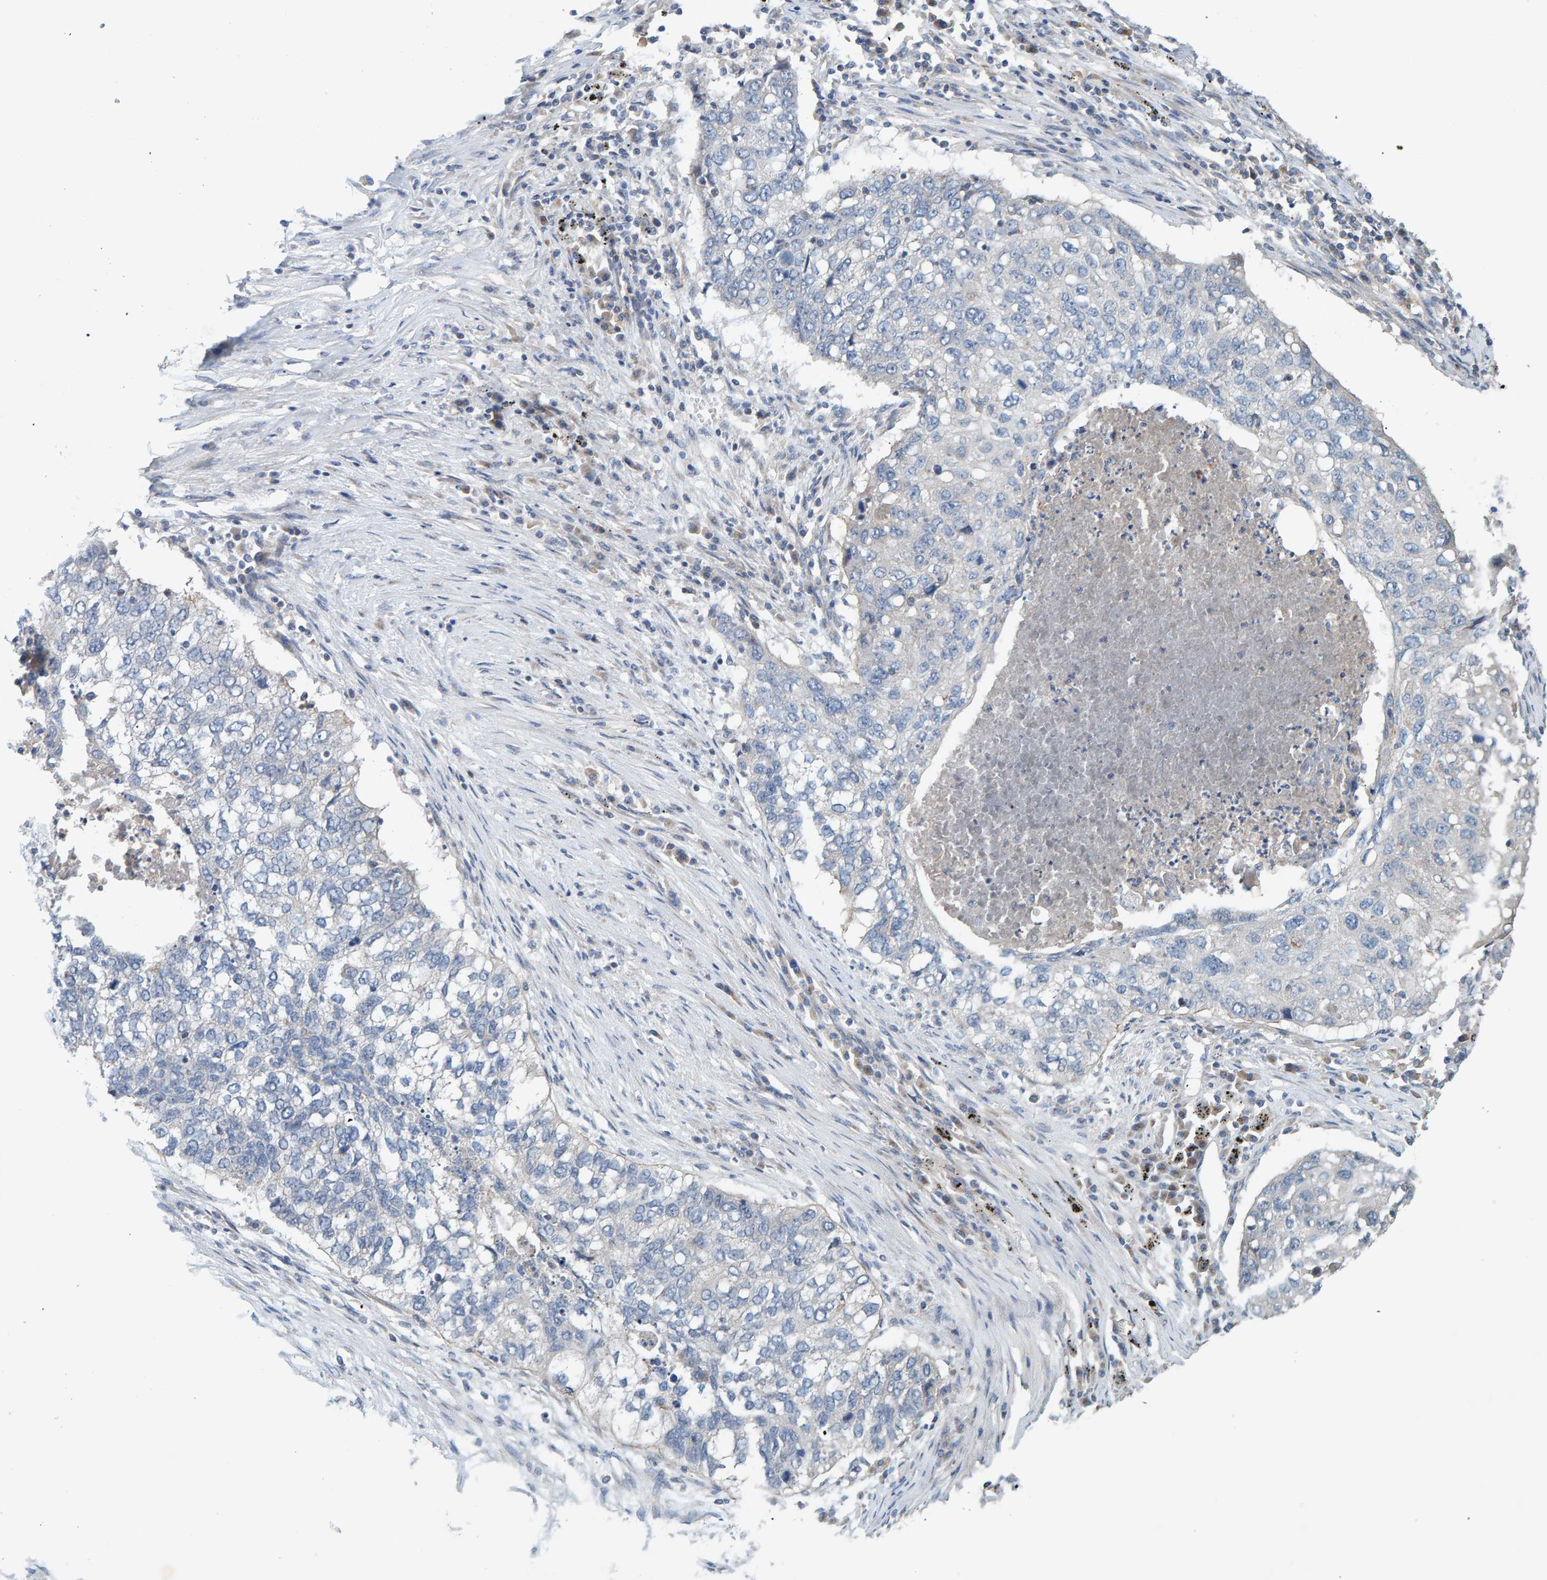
{"staining": {"intensity": "negative", "quantity": "none", "location": "none"}, "tissue": "lung cancer", "cell_type": "Tumor cells", "image_type": "cancer", "snomed": [{"axis": "morphology", "description": "Squamous cell carcinoma, NOS"}, {"axis": "topography", "description": "Lung"}], "caption": "DAB immunohistochemical staining of lung squamous cell carcinoma displays no significant positivity in tumor cells.", "gene": "CCM2", "patient": {"sex": "female", "age": 63}}